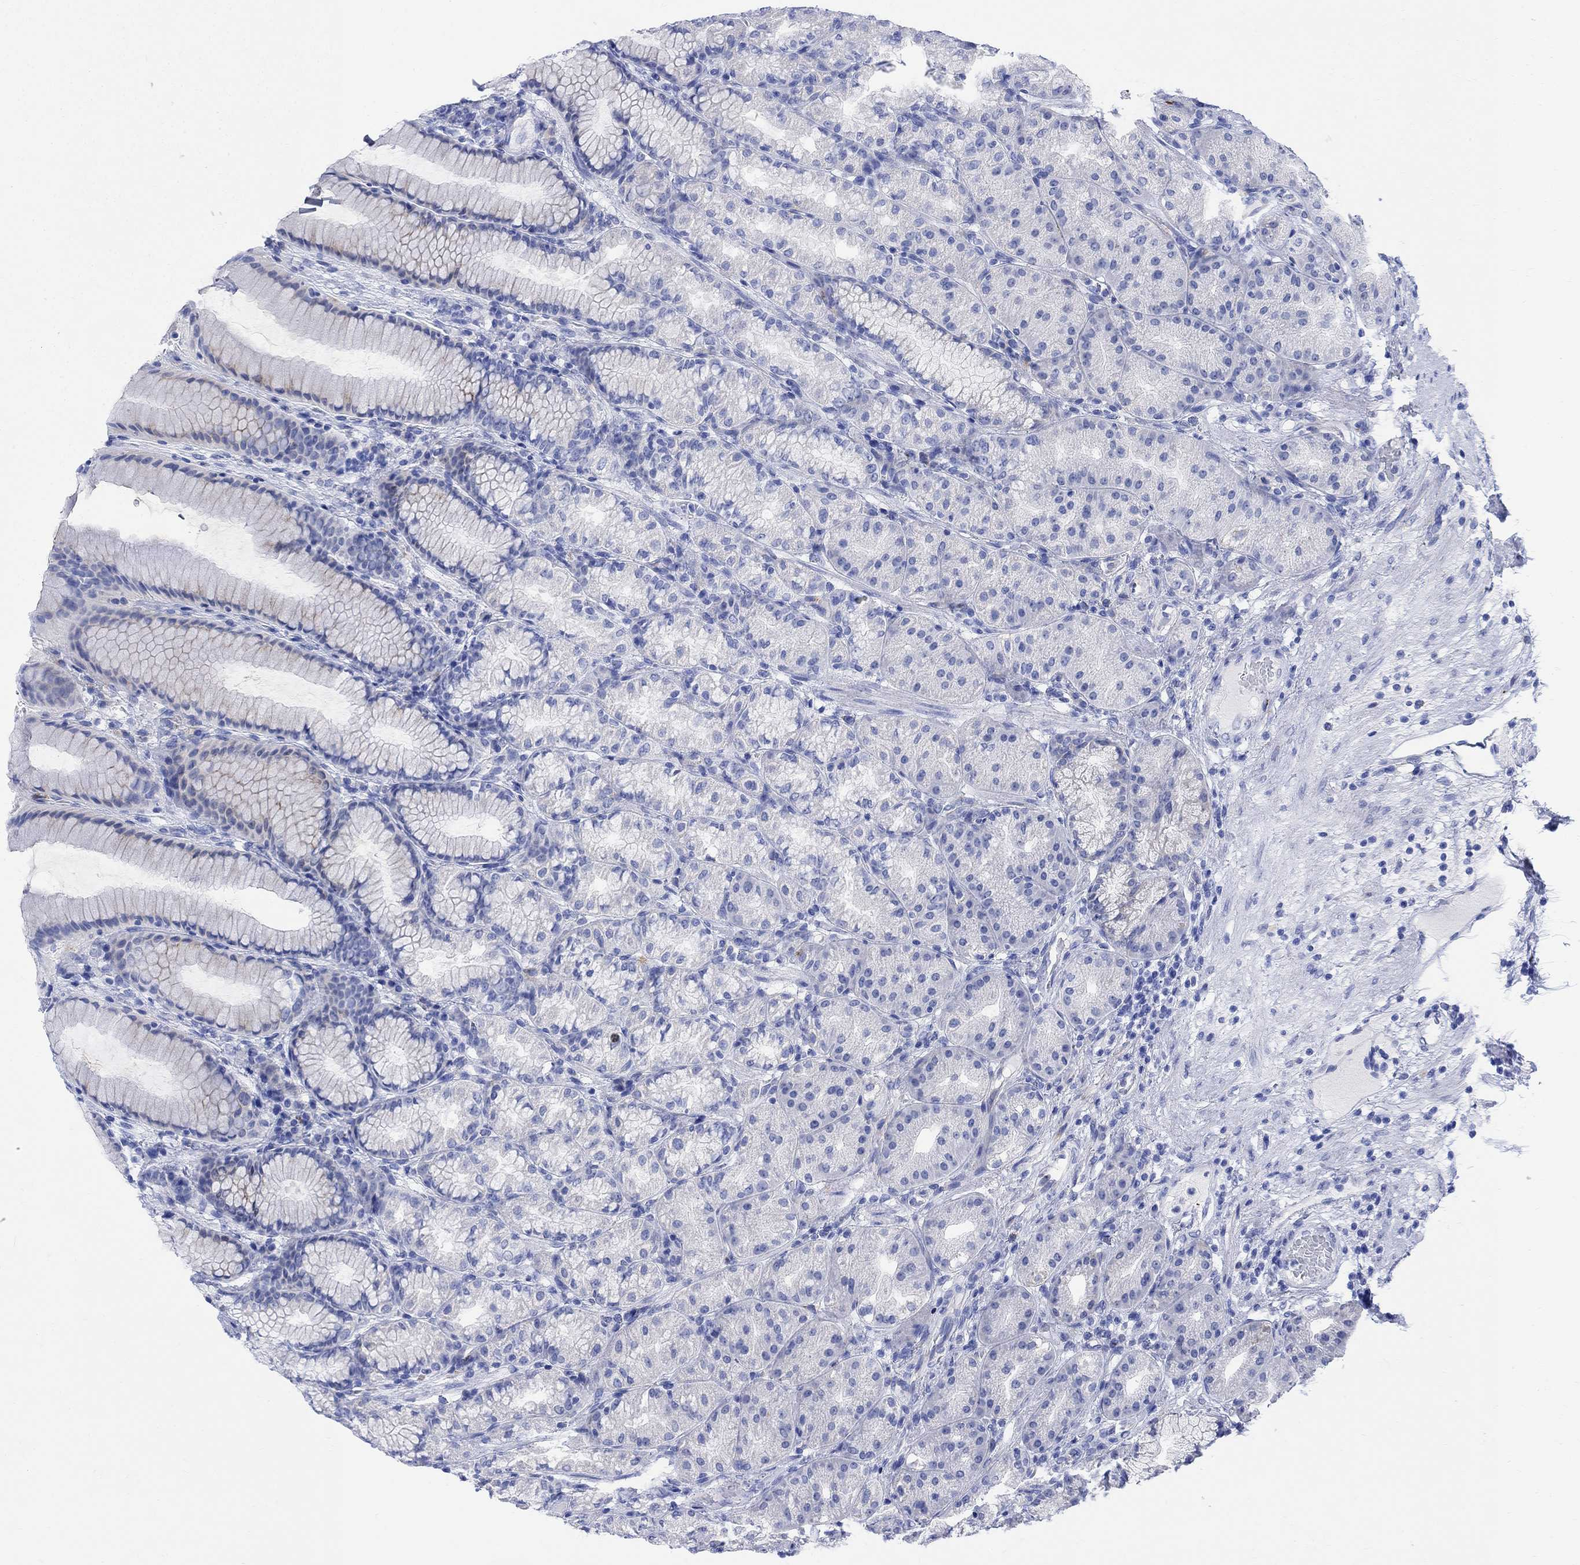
{"staining": {"intensity": "weak", "quantity": "<25%", "location": "cytoplasmic/membranous"}, "tissue": "stomach", "cell_type": "Glandular cells", "image_type": "normal", "snomed": [{"axis": "morphology", "description": "Normal tissue, NOS"}, {"axis": "morphology", "description": "Adenocarcinoma, NOS"}, {"axis": "topography", "description": "Stomach"}], "caption": "IHC micrograph of normal stomach: human stomach stained with DAB exhibits no significant protein positivity in glandular cells. (Stains: DAB (3,3'-diaminobenzidine) immunohistochemistry (IHC) with hematoxylin counter stain, Microscopy: brightfield microscopy at high magnification).", "gene": "MYL1", "patient": {"sex": "female", "age": 79}}